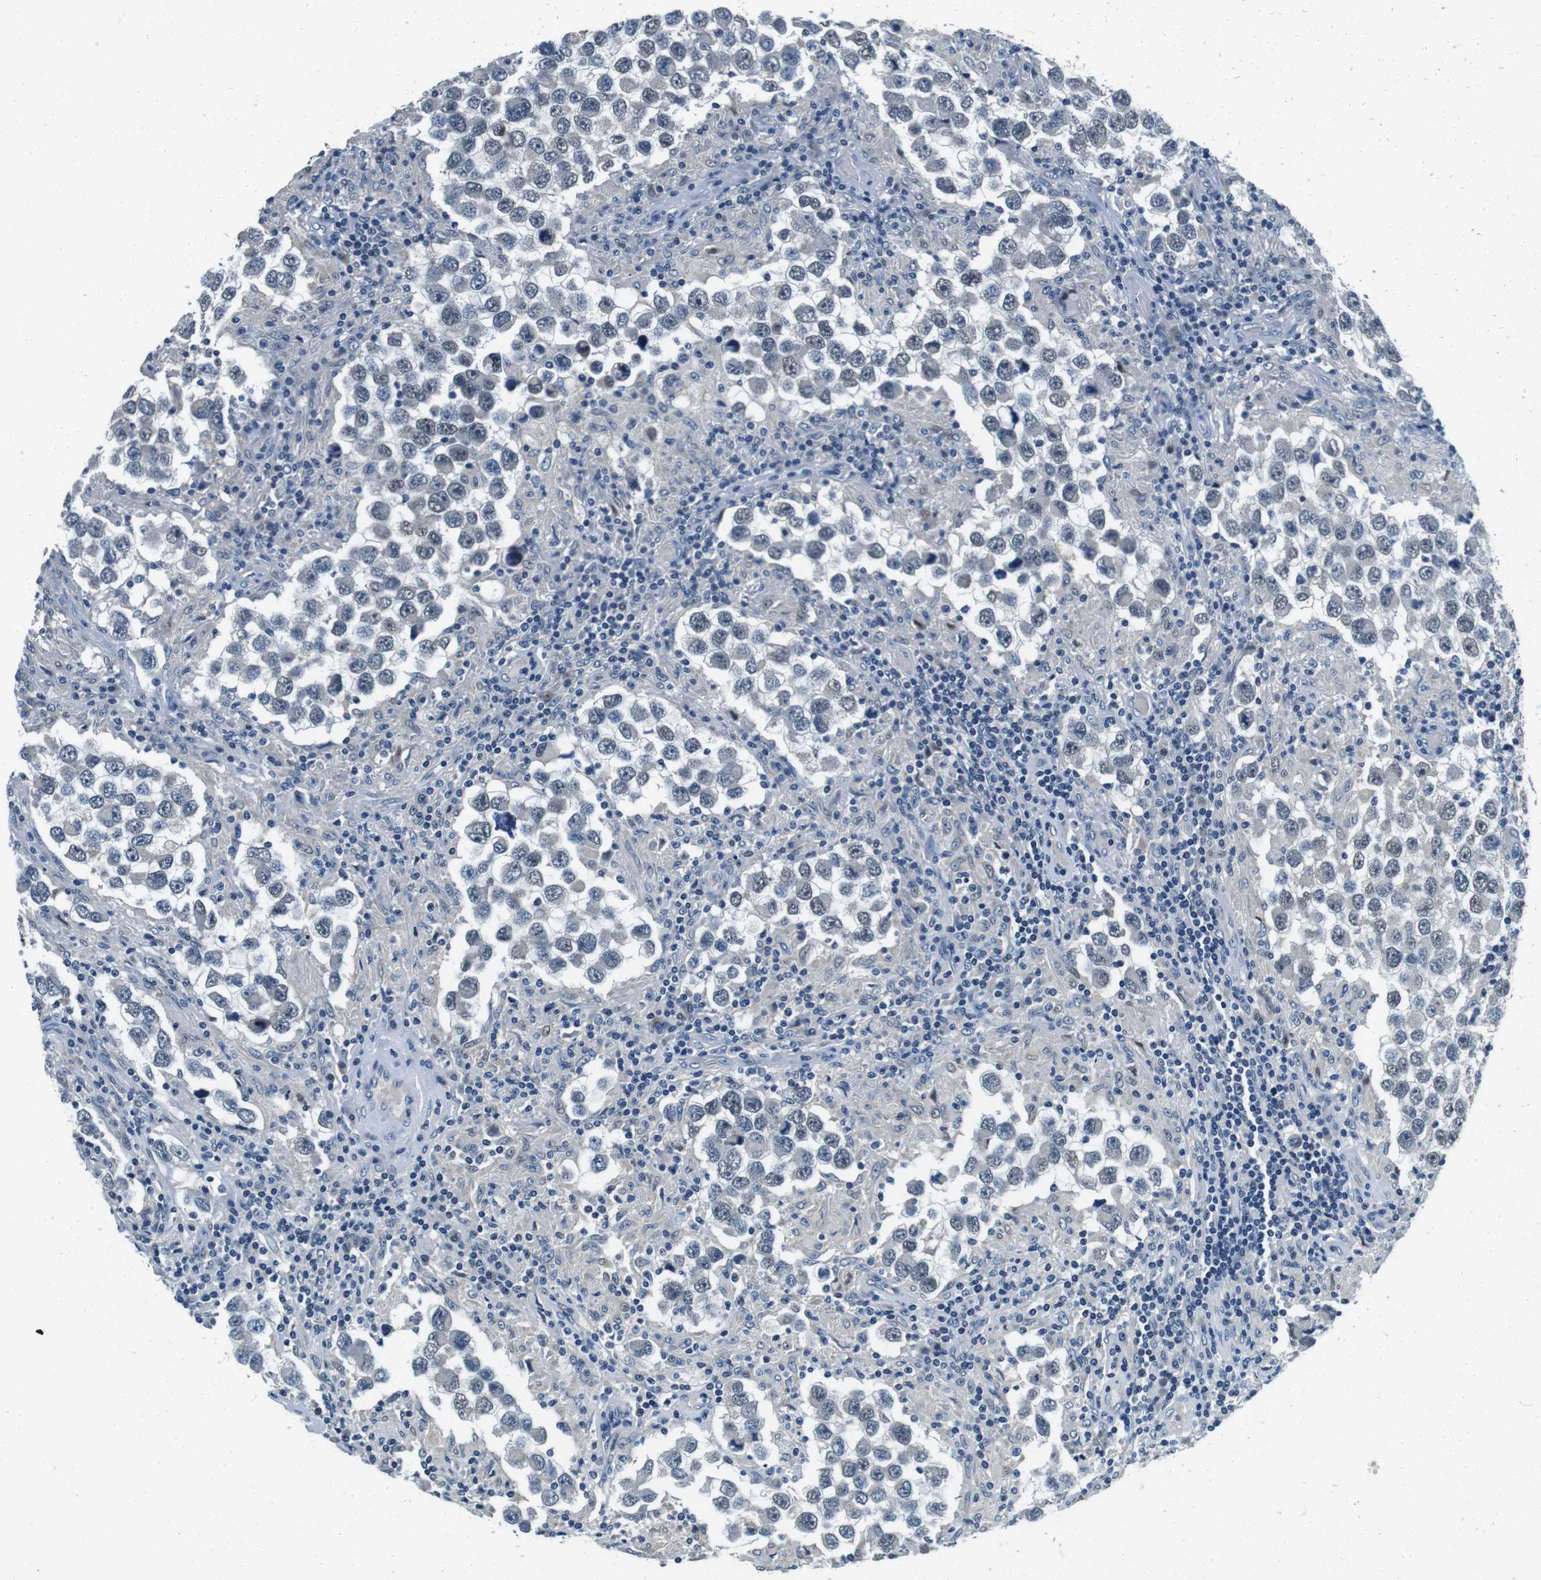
{"staining": {"intensity": "weak", "quantity": "<25%", "location": "nuclear"}, "tissue": "testis cancer", "cell_type": "Tumor cells", "image_type": "cancer", "snomed": [{"axis": "morphology", "description": "Carcinoma, Embryonal, NOS"}, {"axis": "topography", "description": "Testis"}], "caption": "Immunohistochemistry of testis cancer (embryonal carcinoma) shows no expression in tumor cells.", "gene": "DTNA", "patient": {"sex": "male", "age": 21}}